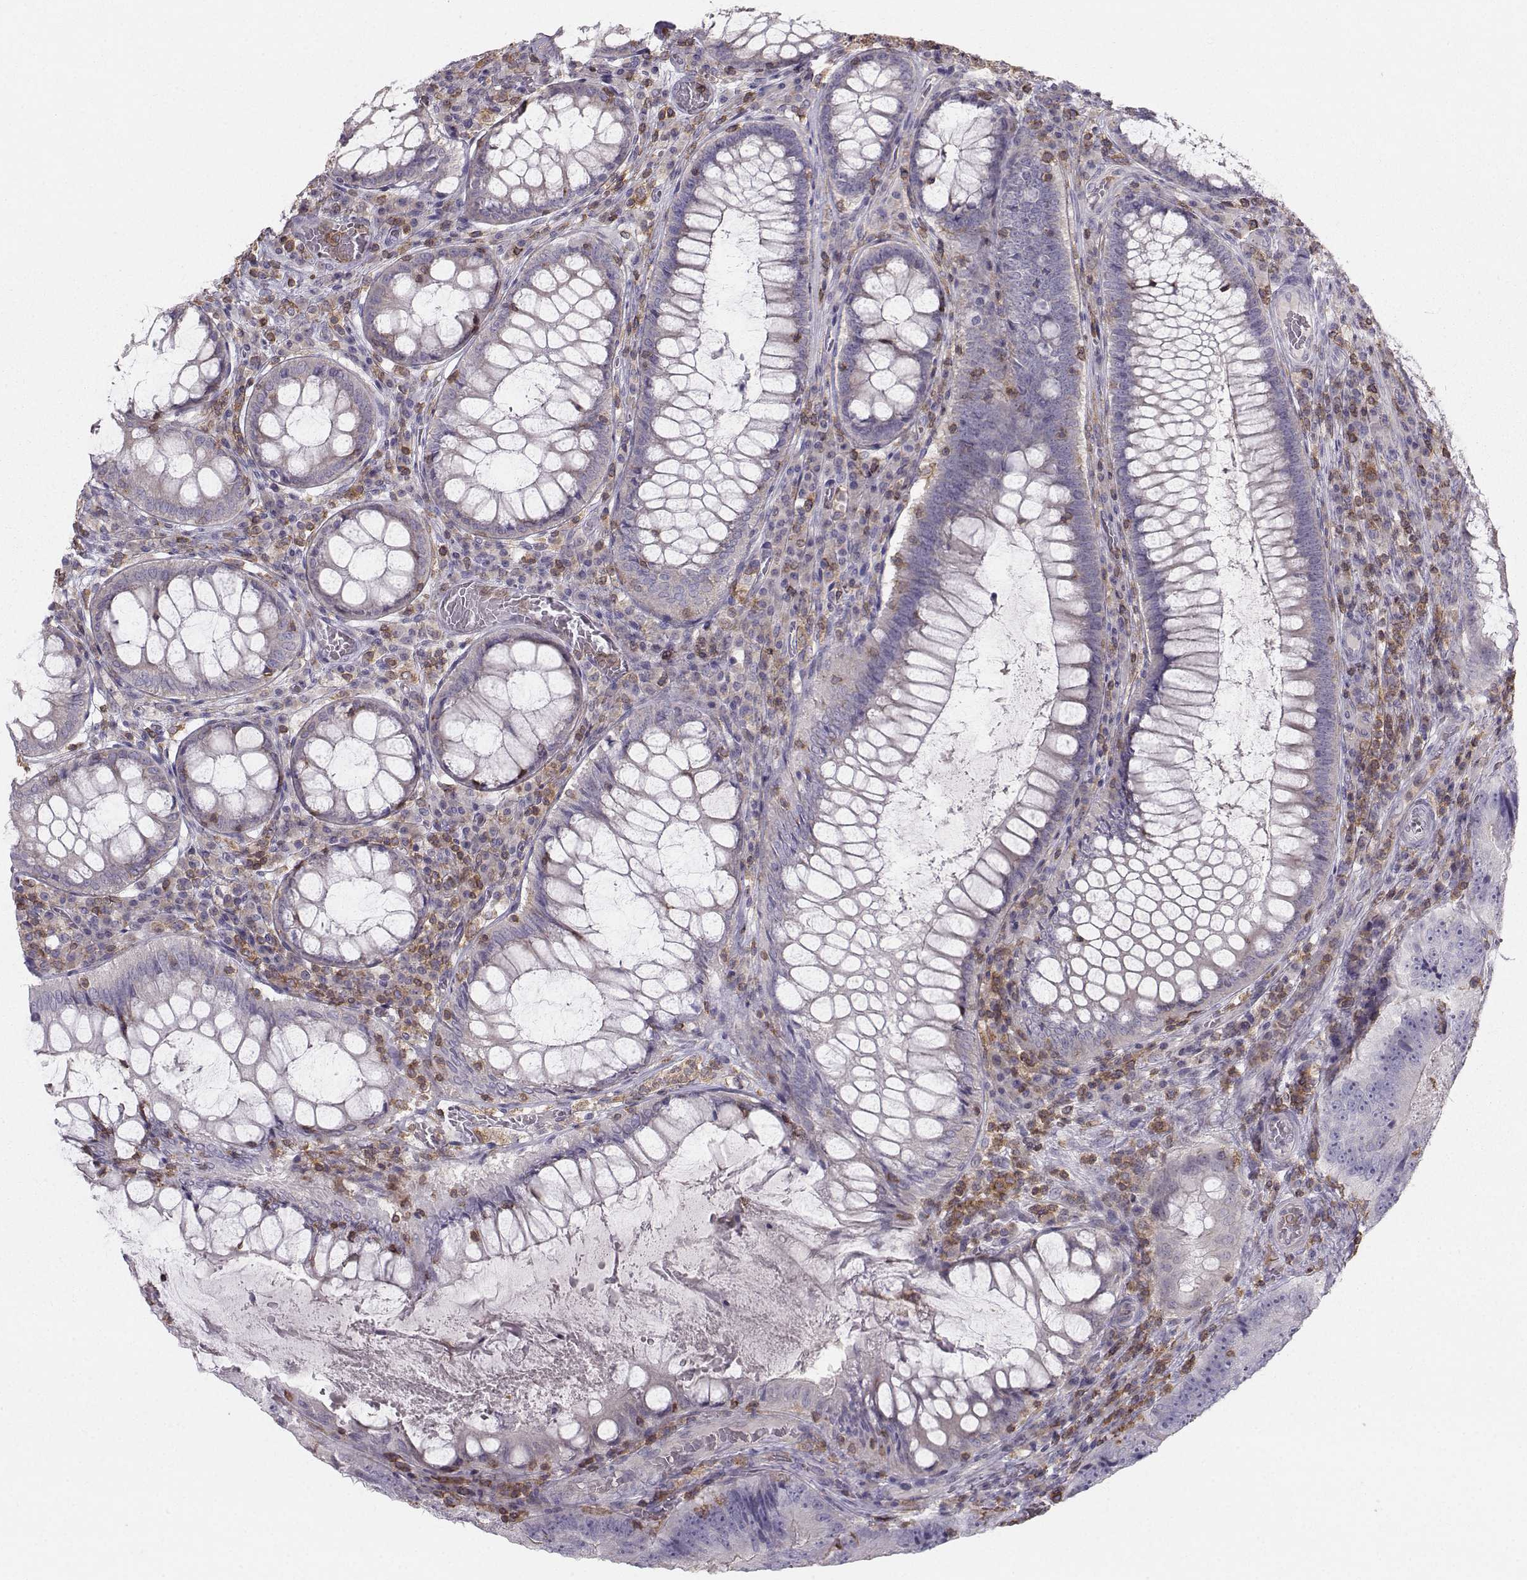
{"staining": {"intensity": "negative", "quantity": "none", "location": "none"}, "tissue": "colorectal cancer", "cell_type": "Tumor cells", "image_type": "cancer", "snomed": [{"axis": "morphology", "description": "Adenocarcinoma, NOS"}, {"axis": "topography", "description": "Colon"}], "caption": "Human adenocarcinoma (colorectal) stained for a protein using immunohistochemistry demonstrates no staining in tumor cells.", "gene": "ZBTB32", "patient": {"sex": "female", "age": 86}}